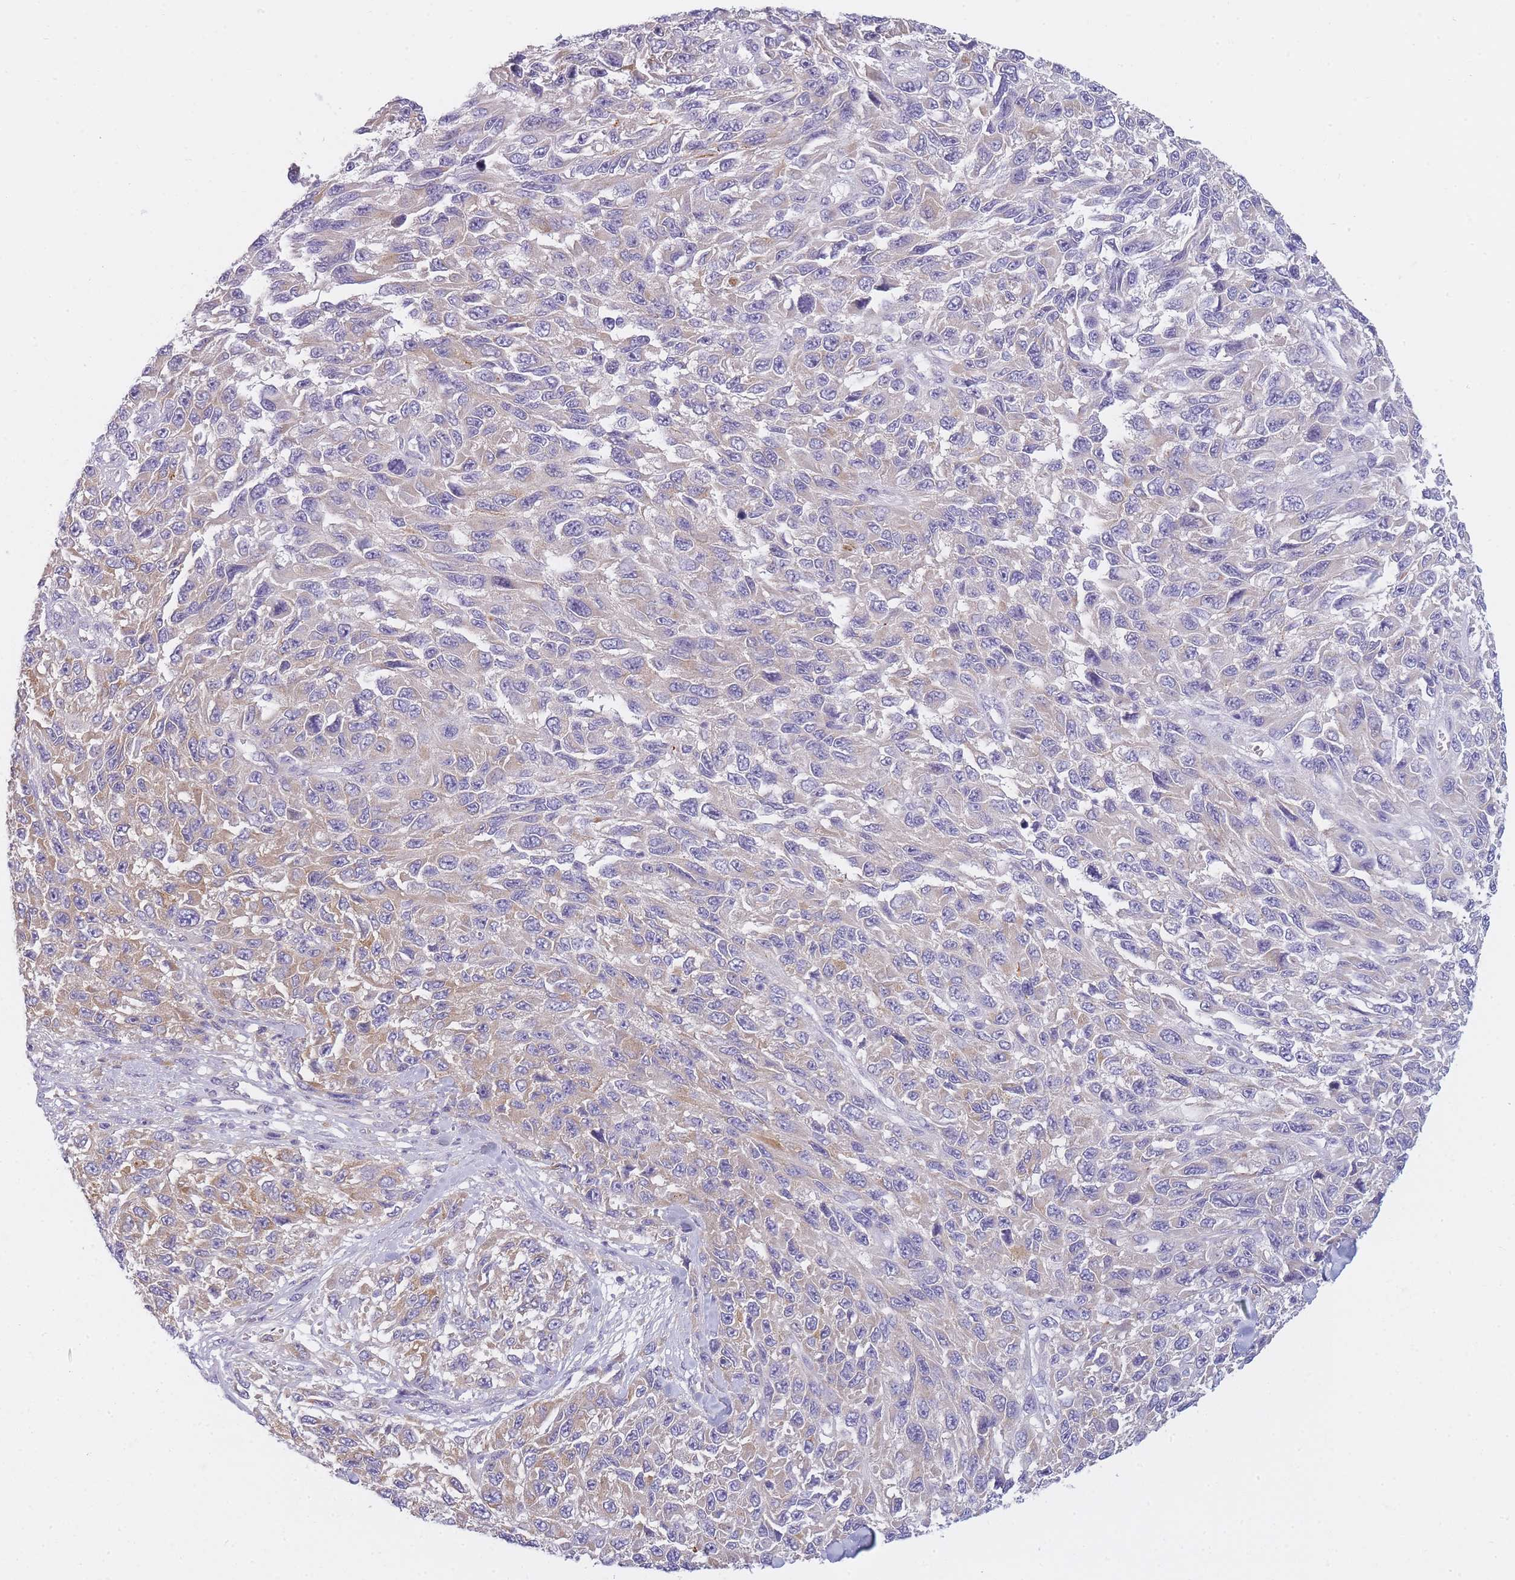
{"staining": {"intensity": "weak", "quantity": "<25%", "location": "cytoplasmic/membranous"}, "tissue": "melanoma", "cell_type": "Tumor cells", "image_type": "cancer", "snomed": [{"axis": "morphology", "description": "Malignant melanoma, NOS"}, {"axis": "topography", "description": "Skin"}], "caption": "Malignant melanoma was stained to show a protein in brown. There is no significant positivity in tumor cells.", "gene": "AP3M2", "patient": {"sex": "female", "age": 96}}